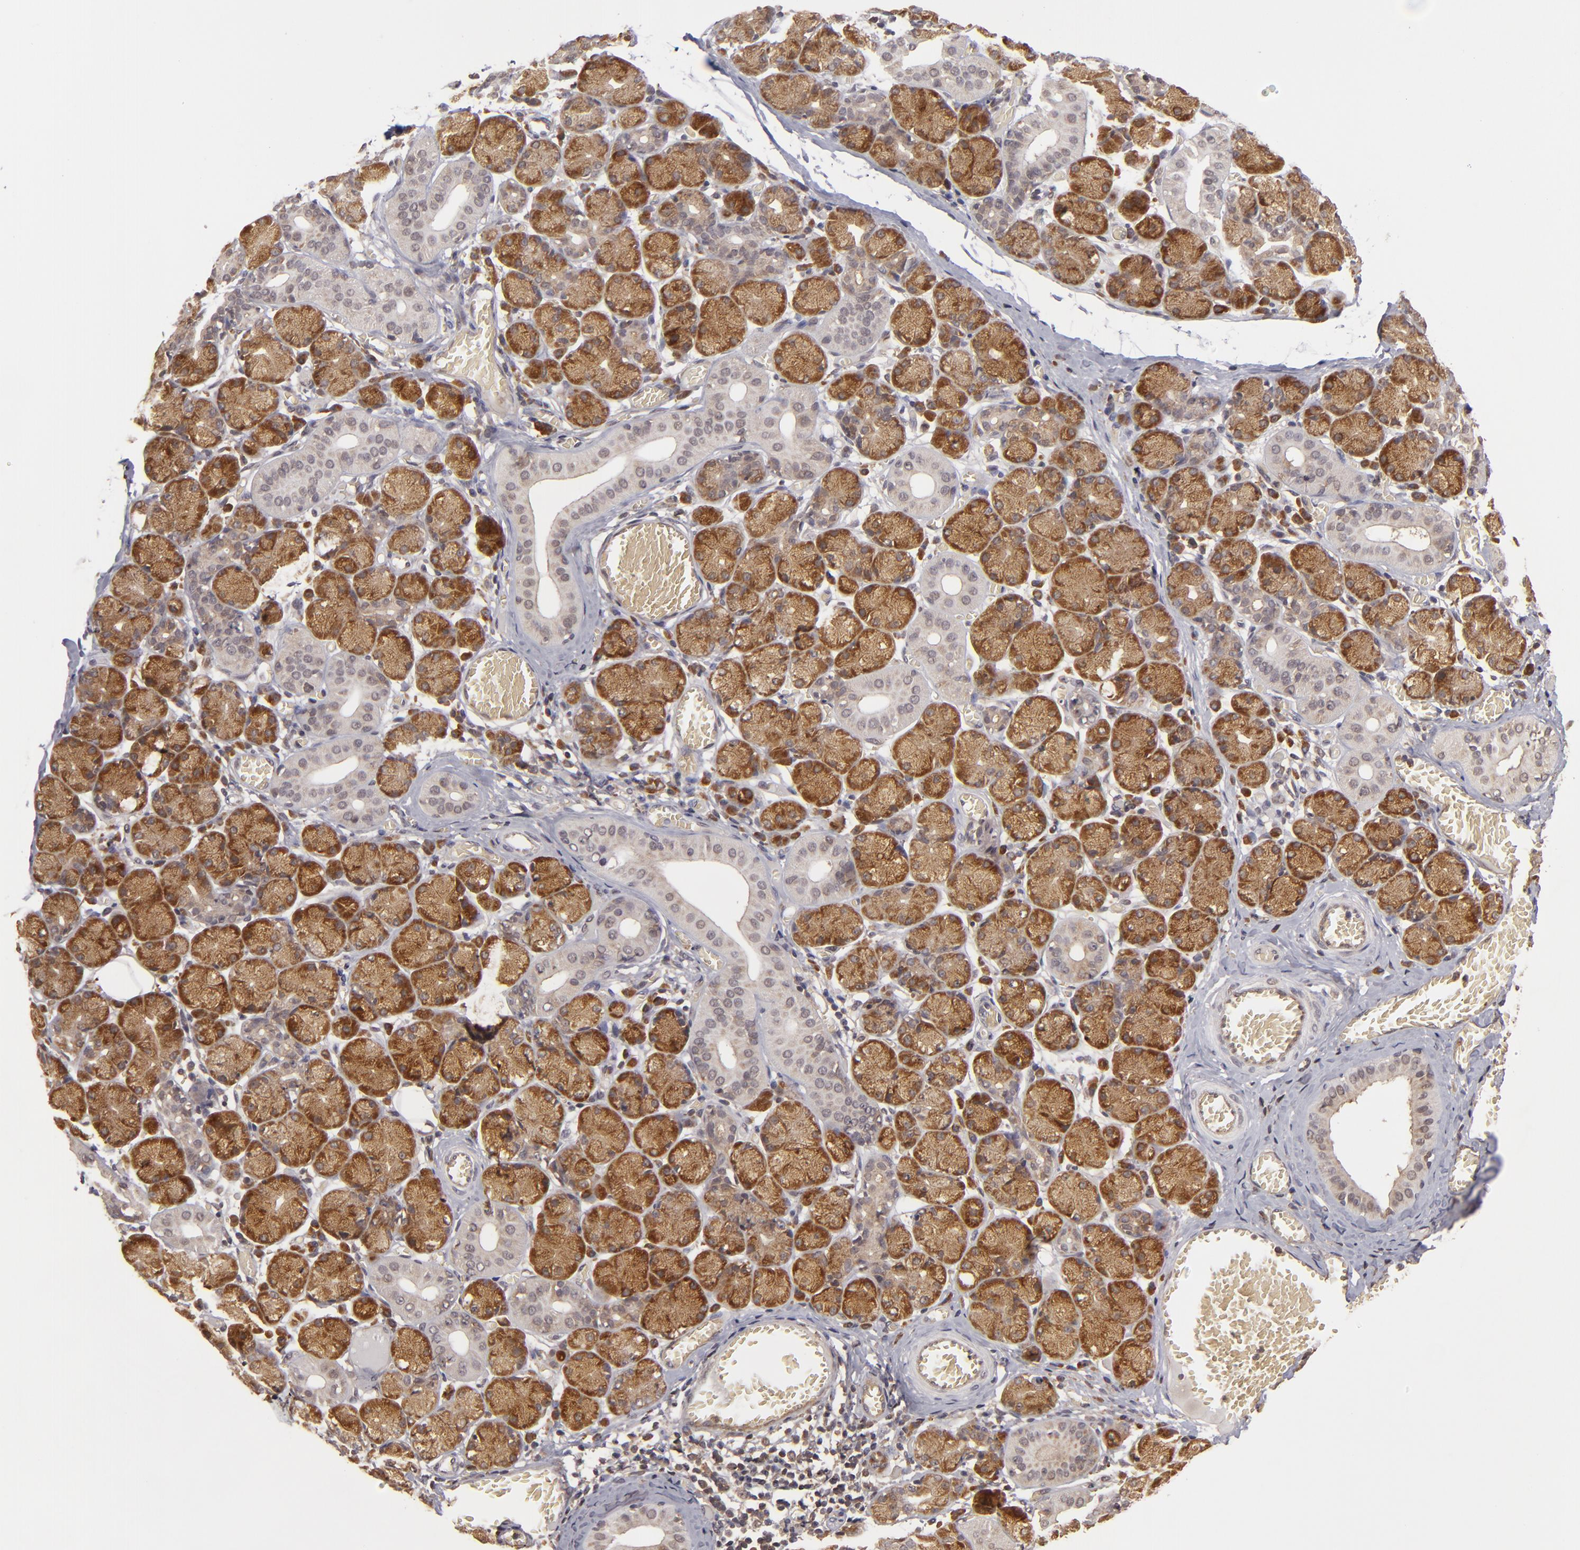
{"staining": {"intensity": "moderate", "quantity": ">75%", "location": "cytoplasmic/membranous"}, "tissue": "salivary gland", "cell_type": "Glandular cells", "image_type": "normal", "snomed": [{"axis": "morphology", "description": "Normal tissue, NOS"}, {"axis": "topography", "description": "Salivary gland"}], "caption": "This is a micrograph of IHC staining of benign salivary gland, which shows moderate staining in the cytoplasmic/membranous of glandular cells.", "gene": "MAPK3", "patient": {"sex": "female", "age": 24}}